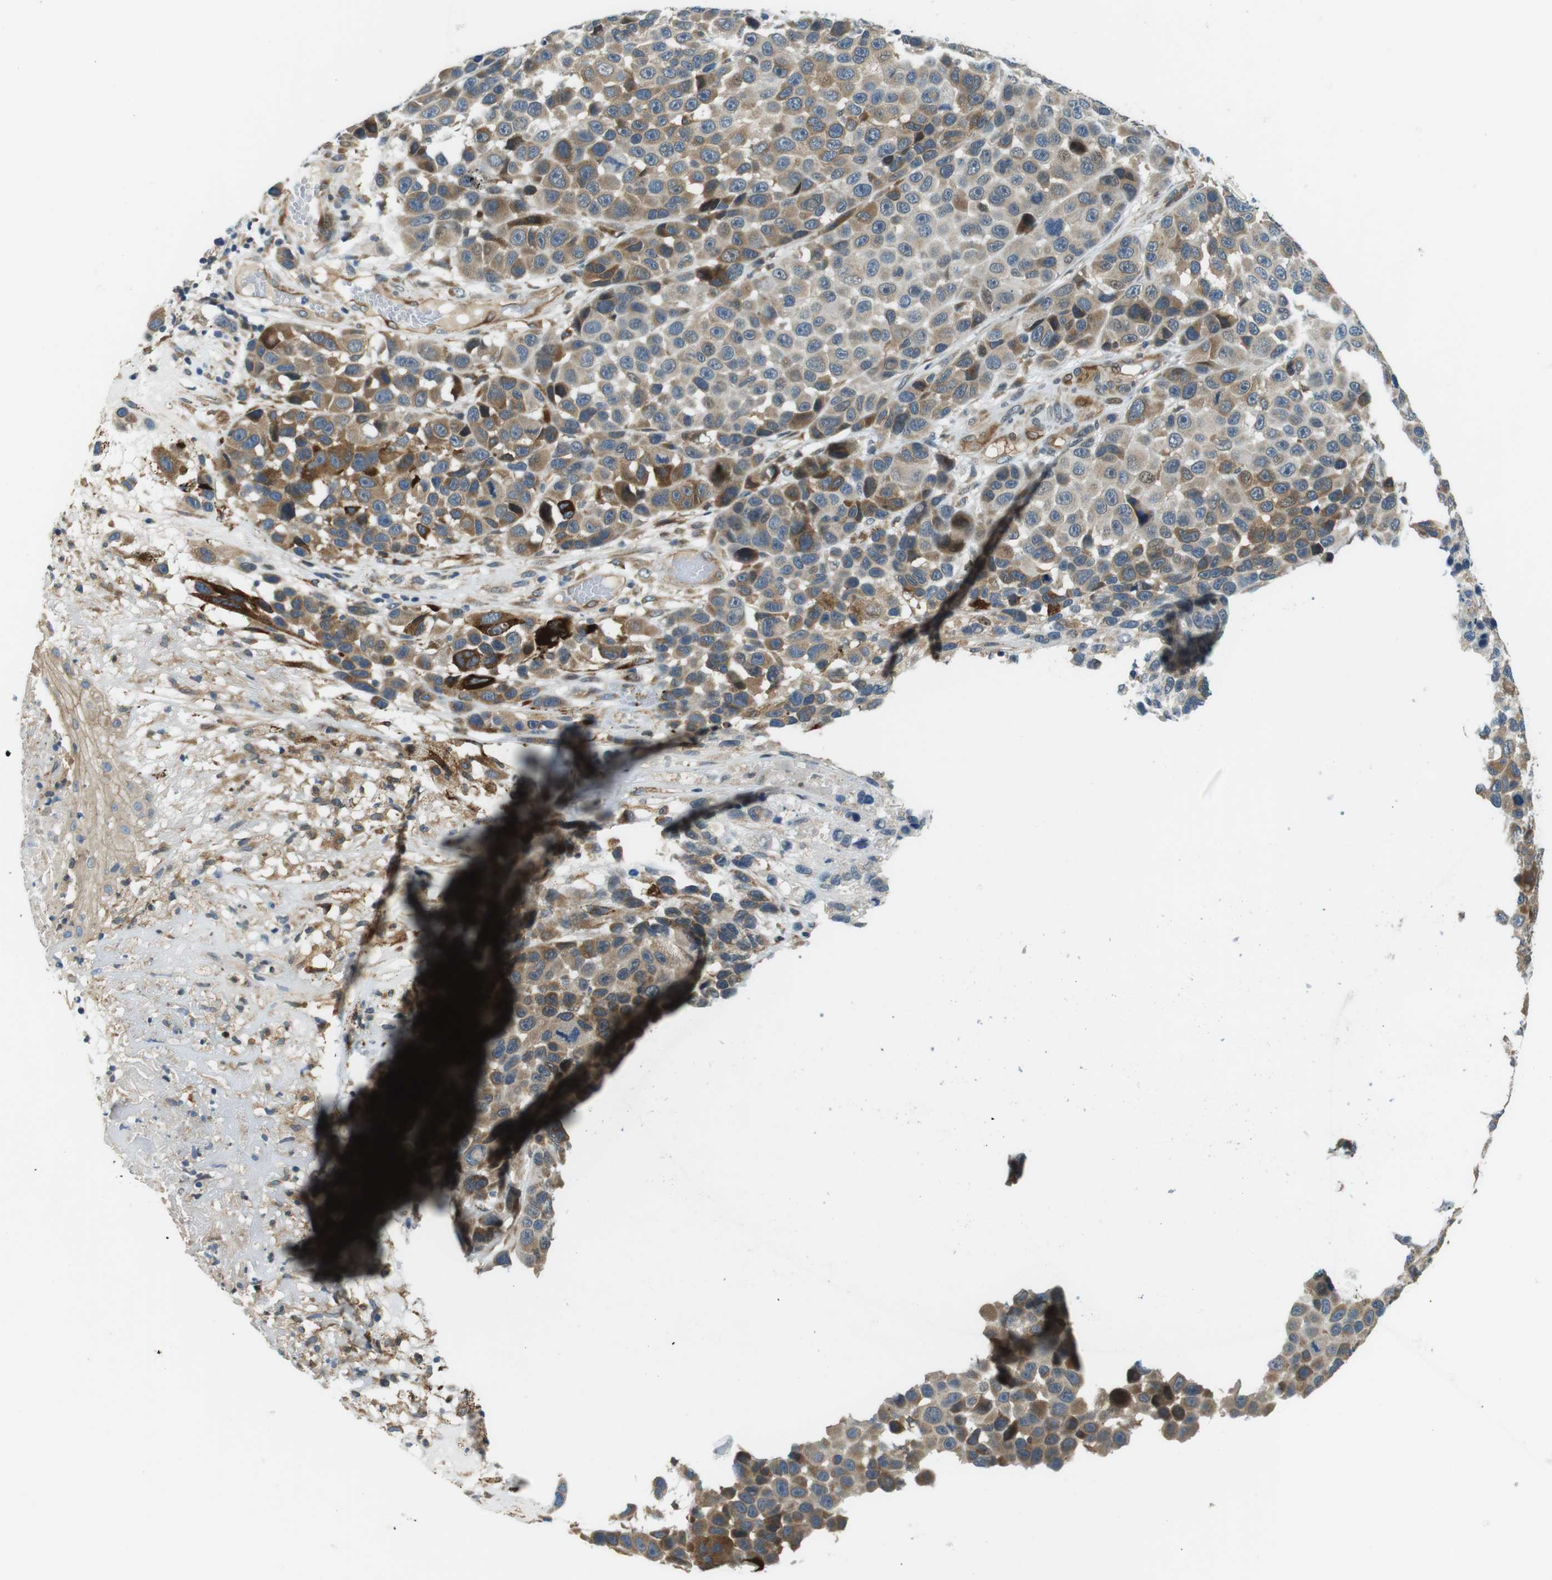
{"staining": {"intensity": "moderate", "quantity": "25%-75%", "location": "cytoplasmic/membranous"}, "tissue": "melanoma", "cell_type": "Tumor cells", "image_type": "cancer", "snomed": [{"axis": "morphology", "description": "Malignant melanoma, NOS"}, {"axis": "topography", "description": "Skin"}], "caption": "A high-resolution photomicrograph shows immunohistochemistry staining of malignant melanoma, which reveals moderate cytoplasmic/membranous positivity in about 25%-75% of tumor cells. The staining was performed using DAB (3,3'-diaminobenzidine), with brown indicating positive protein expression. Nuclei are stained blue with hematoxylin.", "gene": "PALD1", "patient": {"sex": "male", "age": 53}}